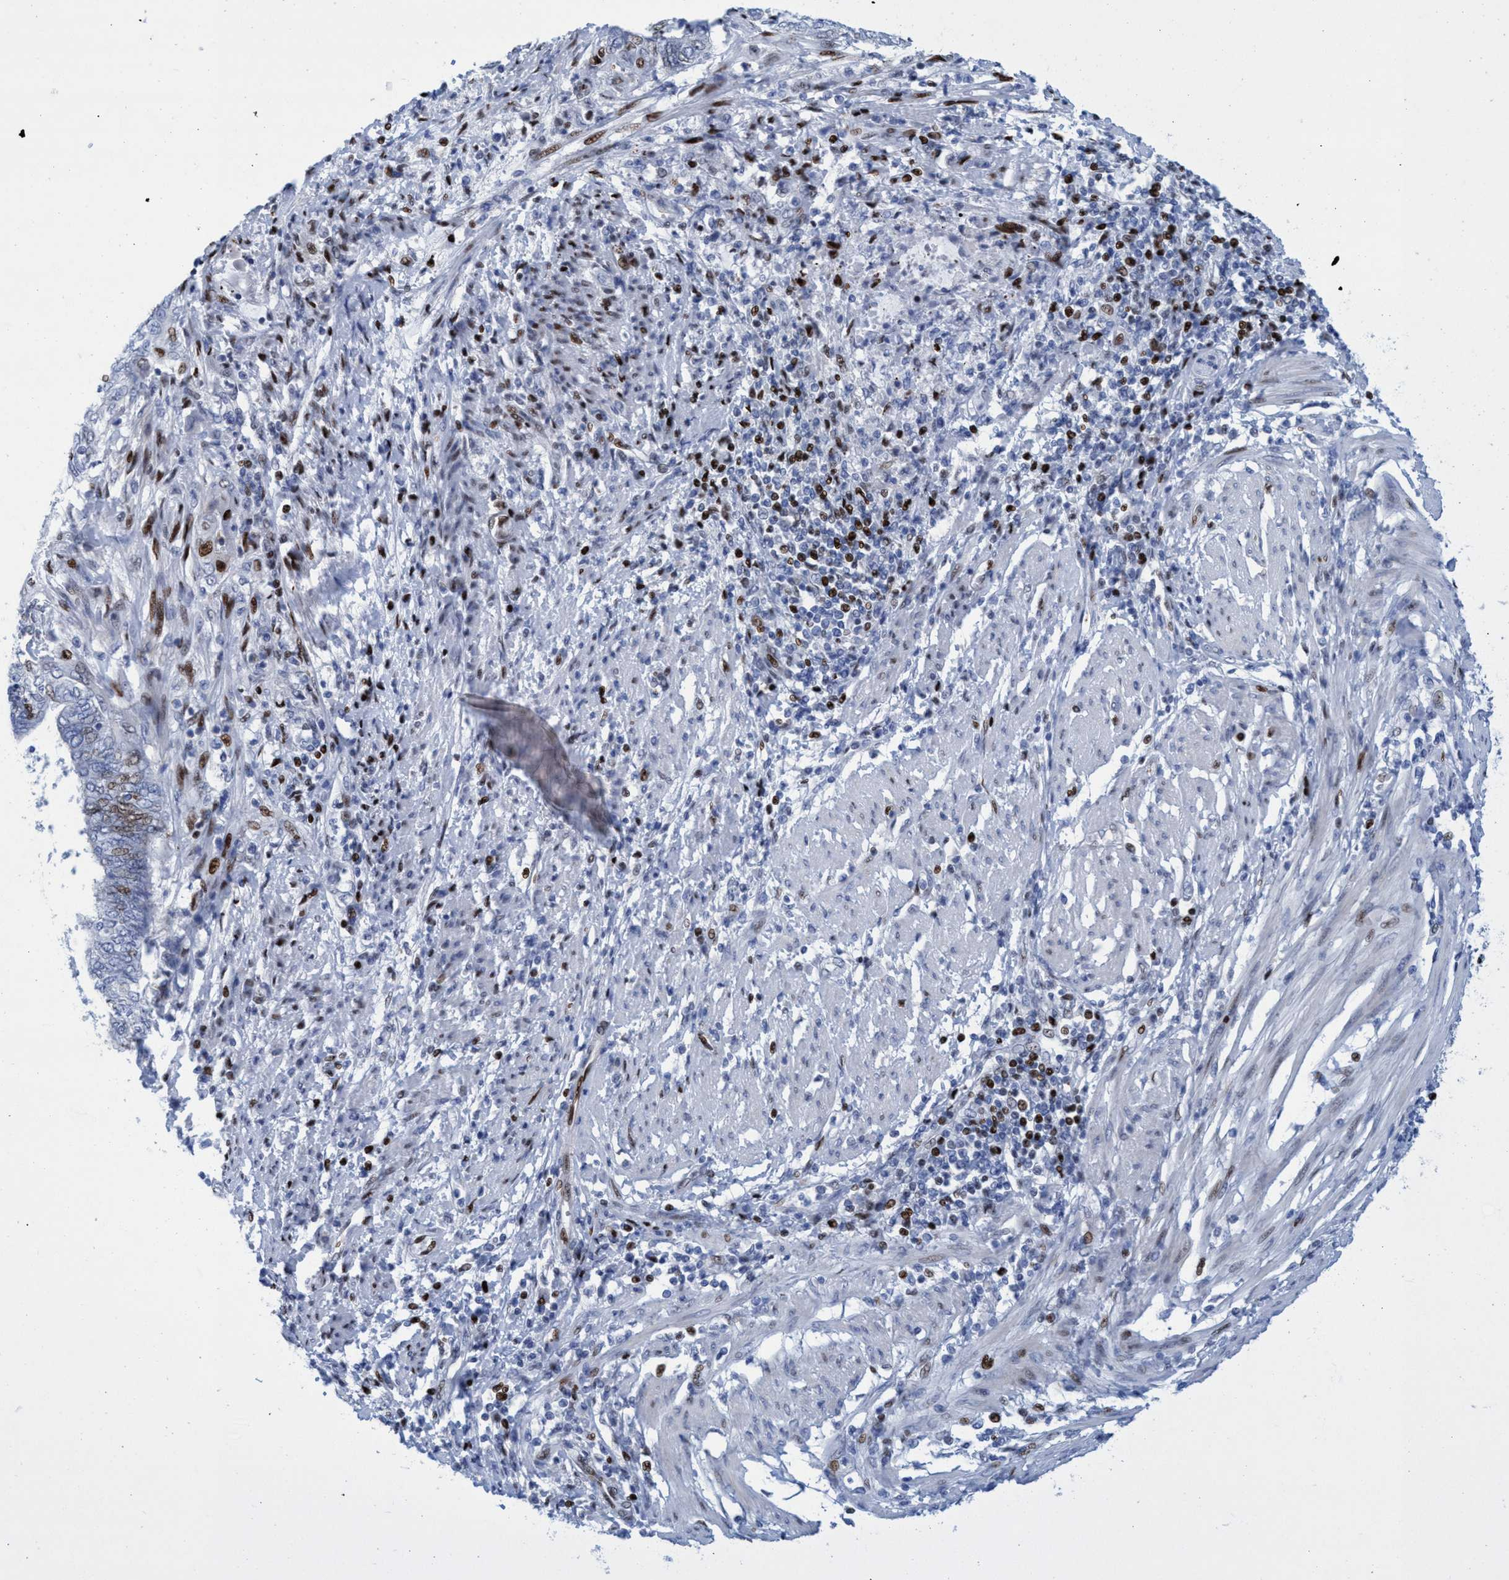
{"staining": {"intensity": "weak", "quantity": "<25%", "location": "nuclear"}, "tissue": "endometrial cancer", "cell_type": "Tumor cells", "image_type": "cancer", "snomed": [{"axis": "morphology", "description": "Adenocarcinoma, NOS"}, {"axis": "topography", "description": "Uterus"}, {"axis": "topography", "description": "Endometrium"}], "caption": "Tumor cells are negative for protein expression in human adenocarcinoma (endometrial).", "gene": "R3HCC1", "patient": {"sex": "female", "age": 70}}